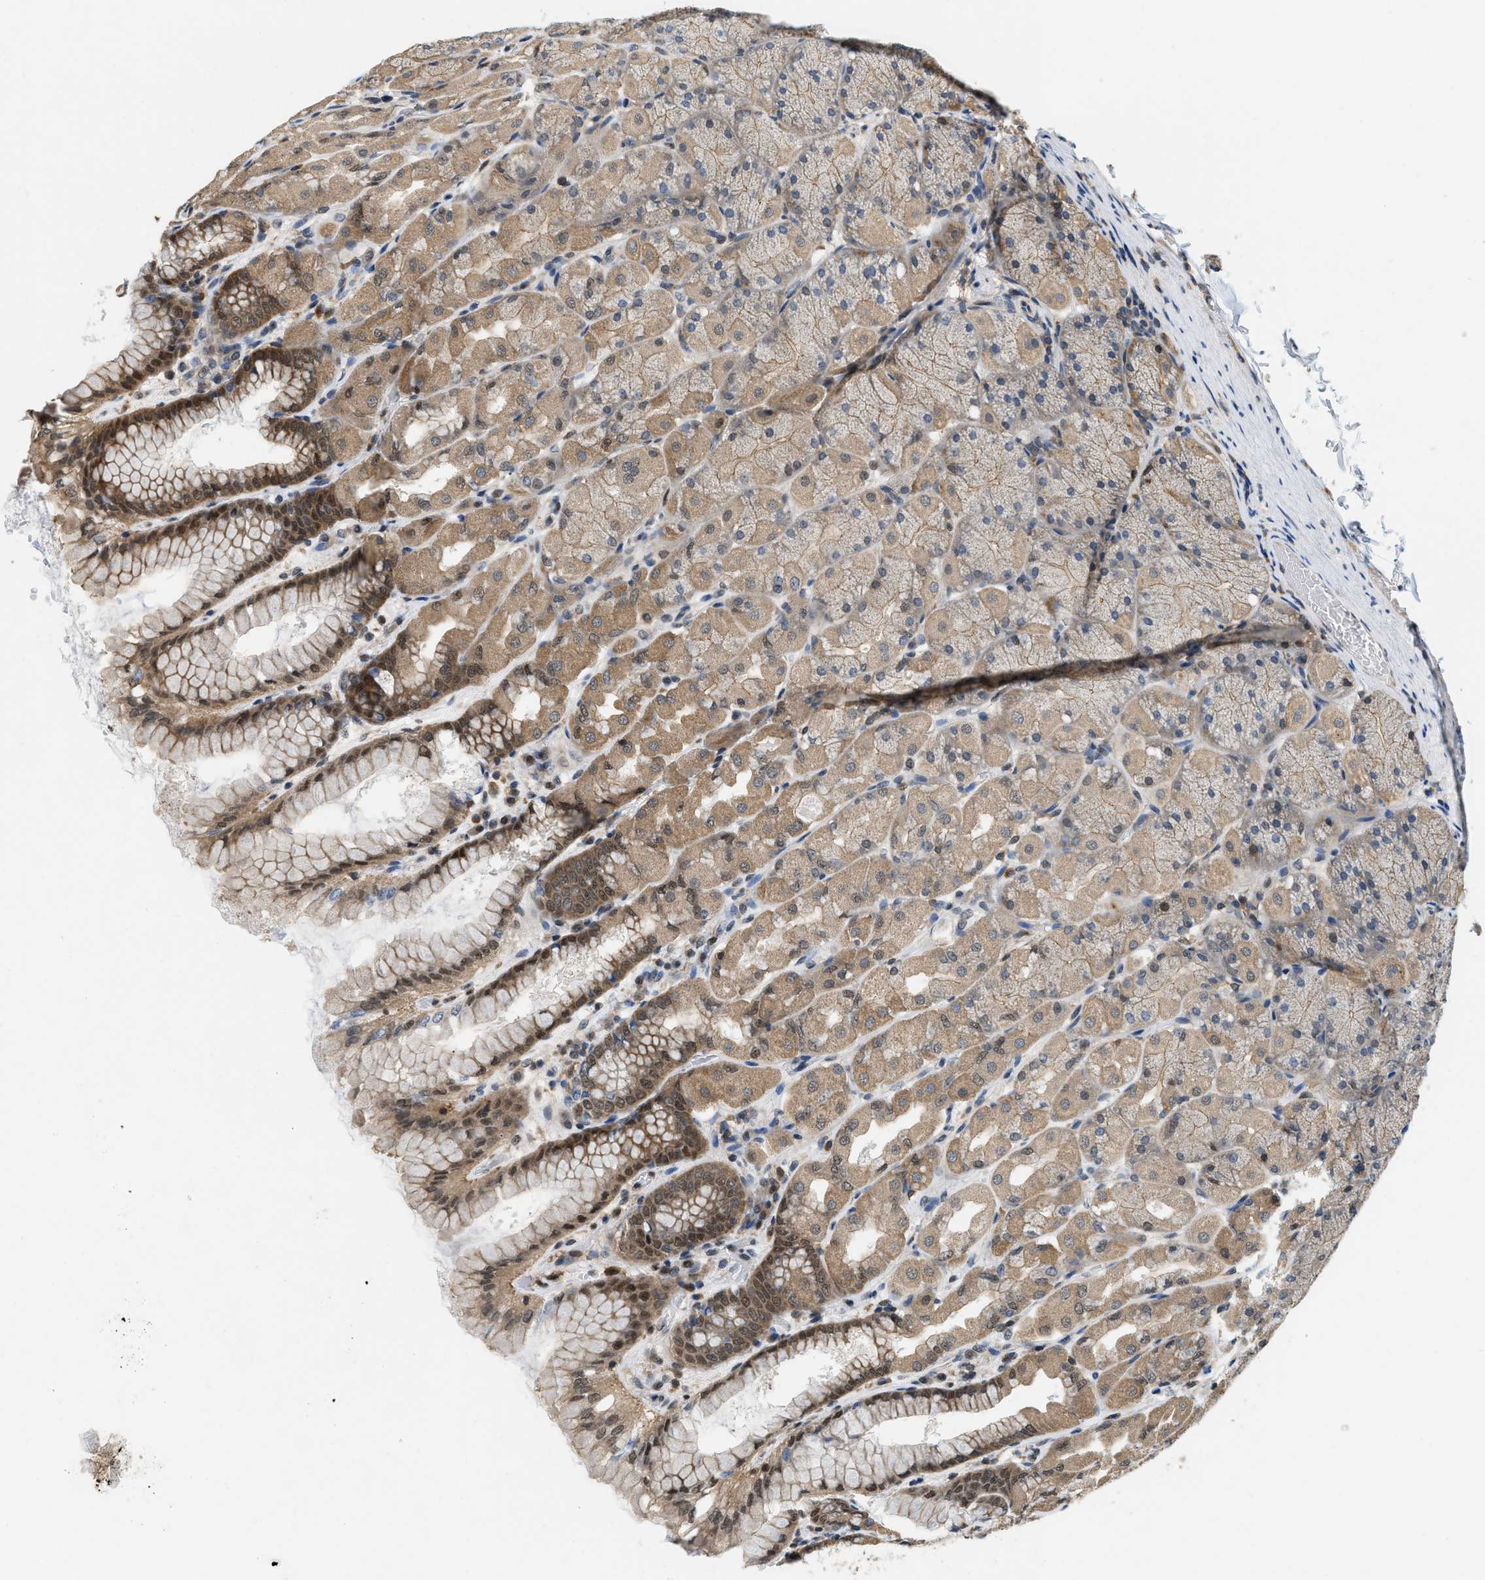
{"staining": {"intensity": "moderate", "quantity": ">75%", "location": "cytoplasmic/membranous,nuclear"}, "tissue": "stomach", "cell_type": "Glandular cells", "image_type": "normal", "snomed": [{"axis": "morphology", "description": "Normal tissue, NOS"}, {"axis": "topography", "description": "Stomach, upper"}], "caption": "A medium amount of moderate cytoplasmic/membranous,nuclear positivity is identified in approximately >75% of glandular cells in normal stomach.", "gene": "ATF7IP", "patient": {"sex": "female", "age": 56}}